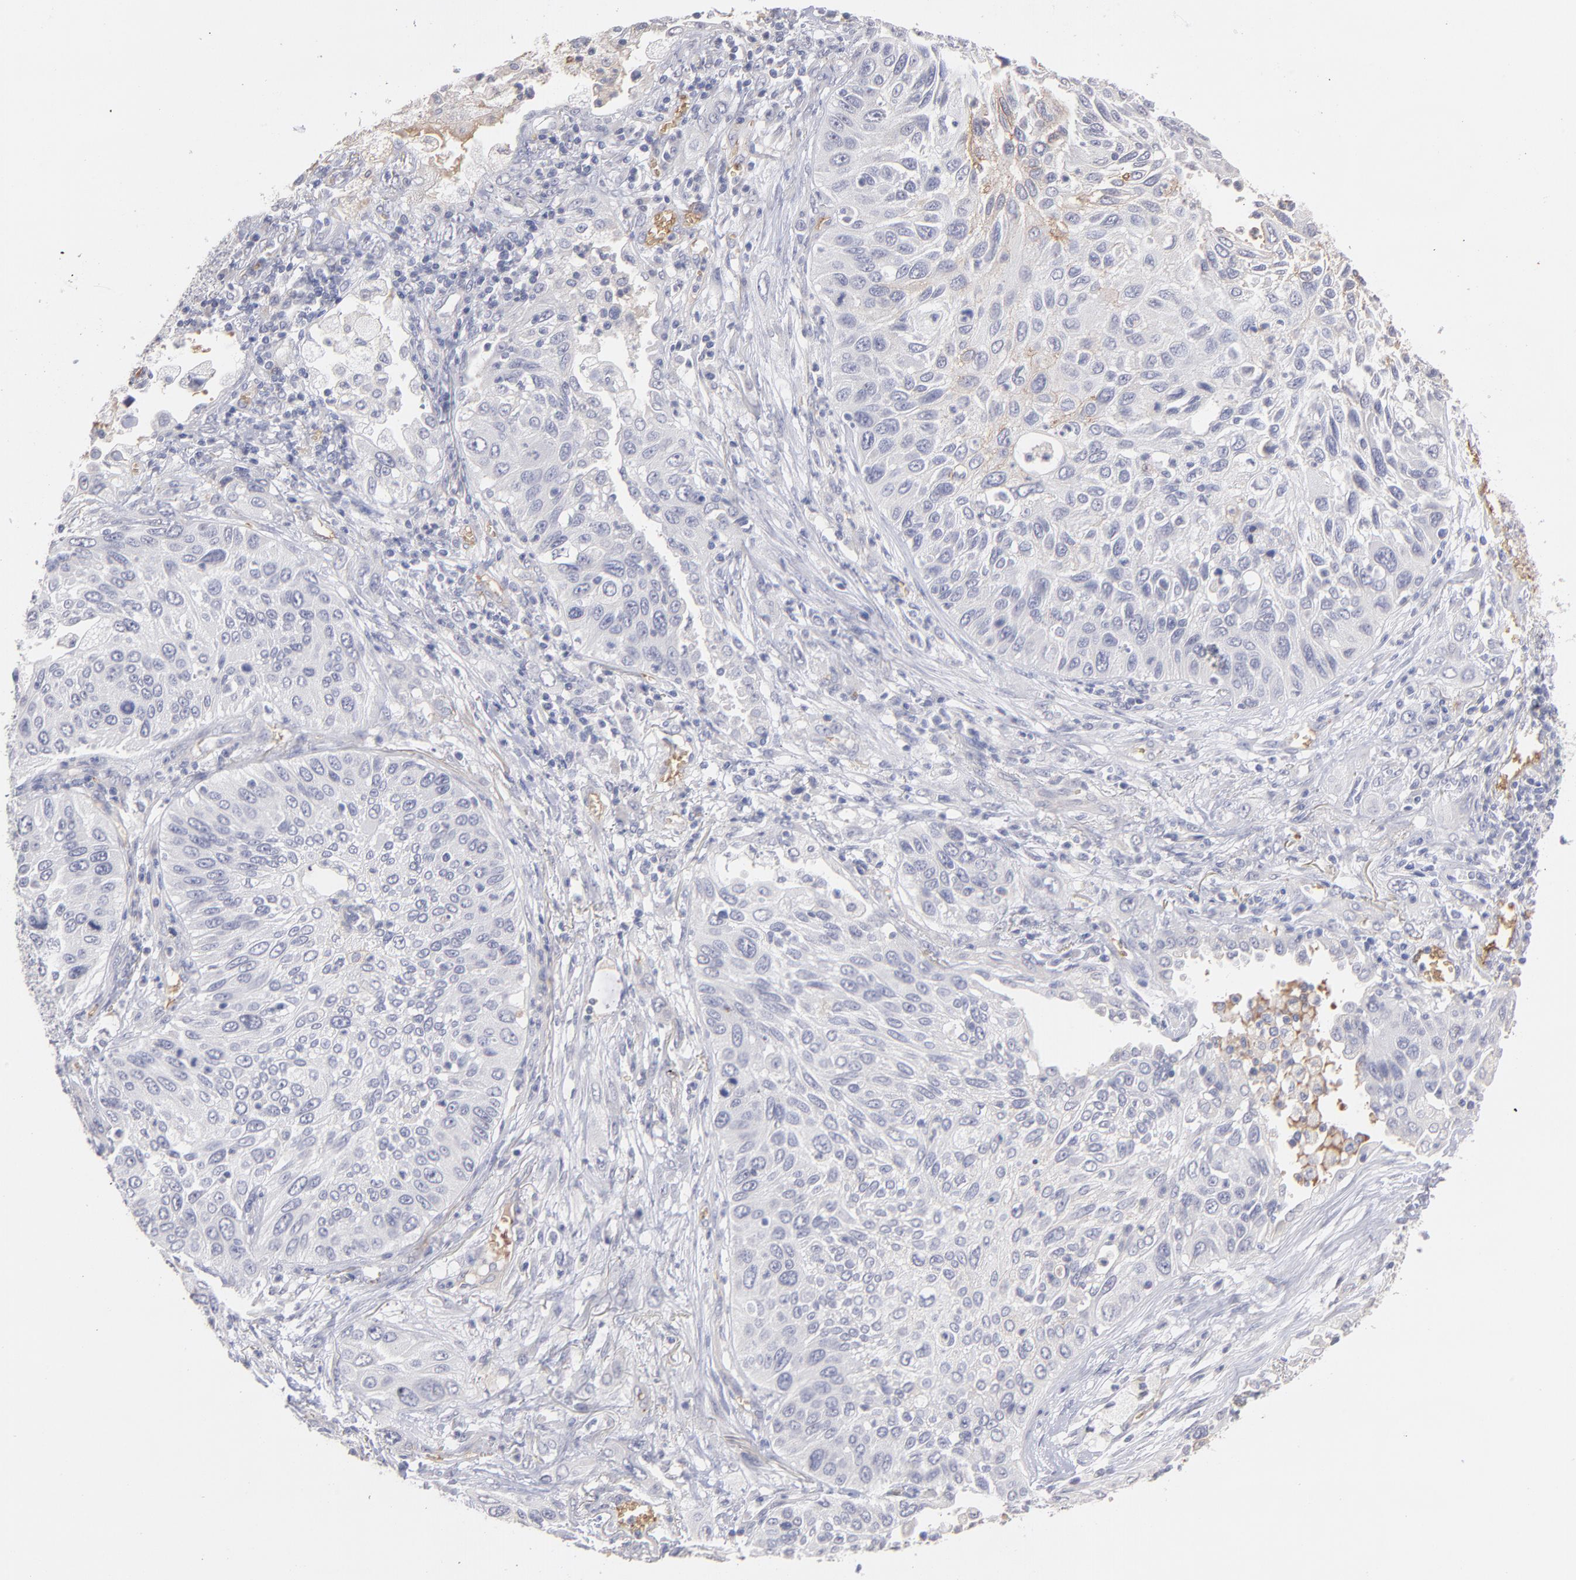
{"staining": {"intensity": "negative", "quantity": "none", "location": "none"}, "tissue": "lung cancer", "cell_type": "Tumor cells", "image_type": "cancer", "snomed": [{"axis": "morphology", "description": "Squamous cell carcinoma, NOS"}, {"axis": "topography", "description": "Lung"}], "caption": "DAB immunohistochemical staining of squamous cell carcinoma (lung) displays no significant staining in tumor cells.", "gene": "F13B", "patient": {"sex": "female", "age": 76}}